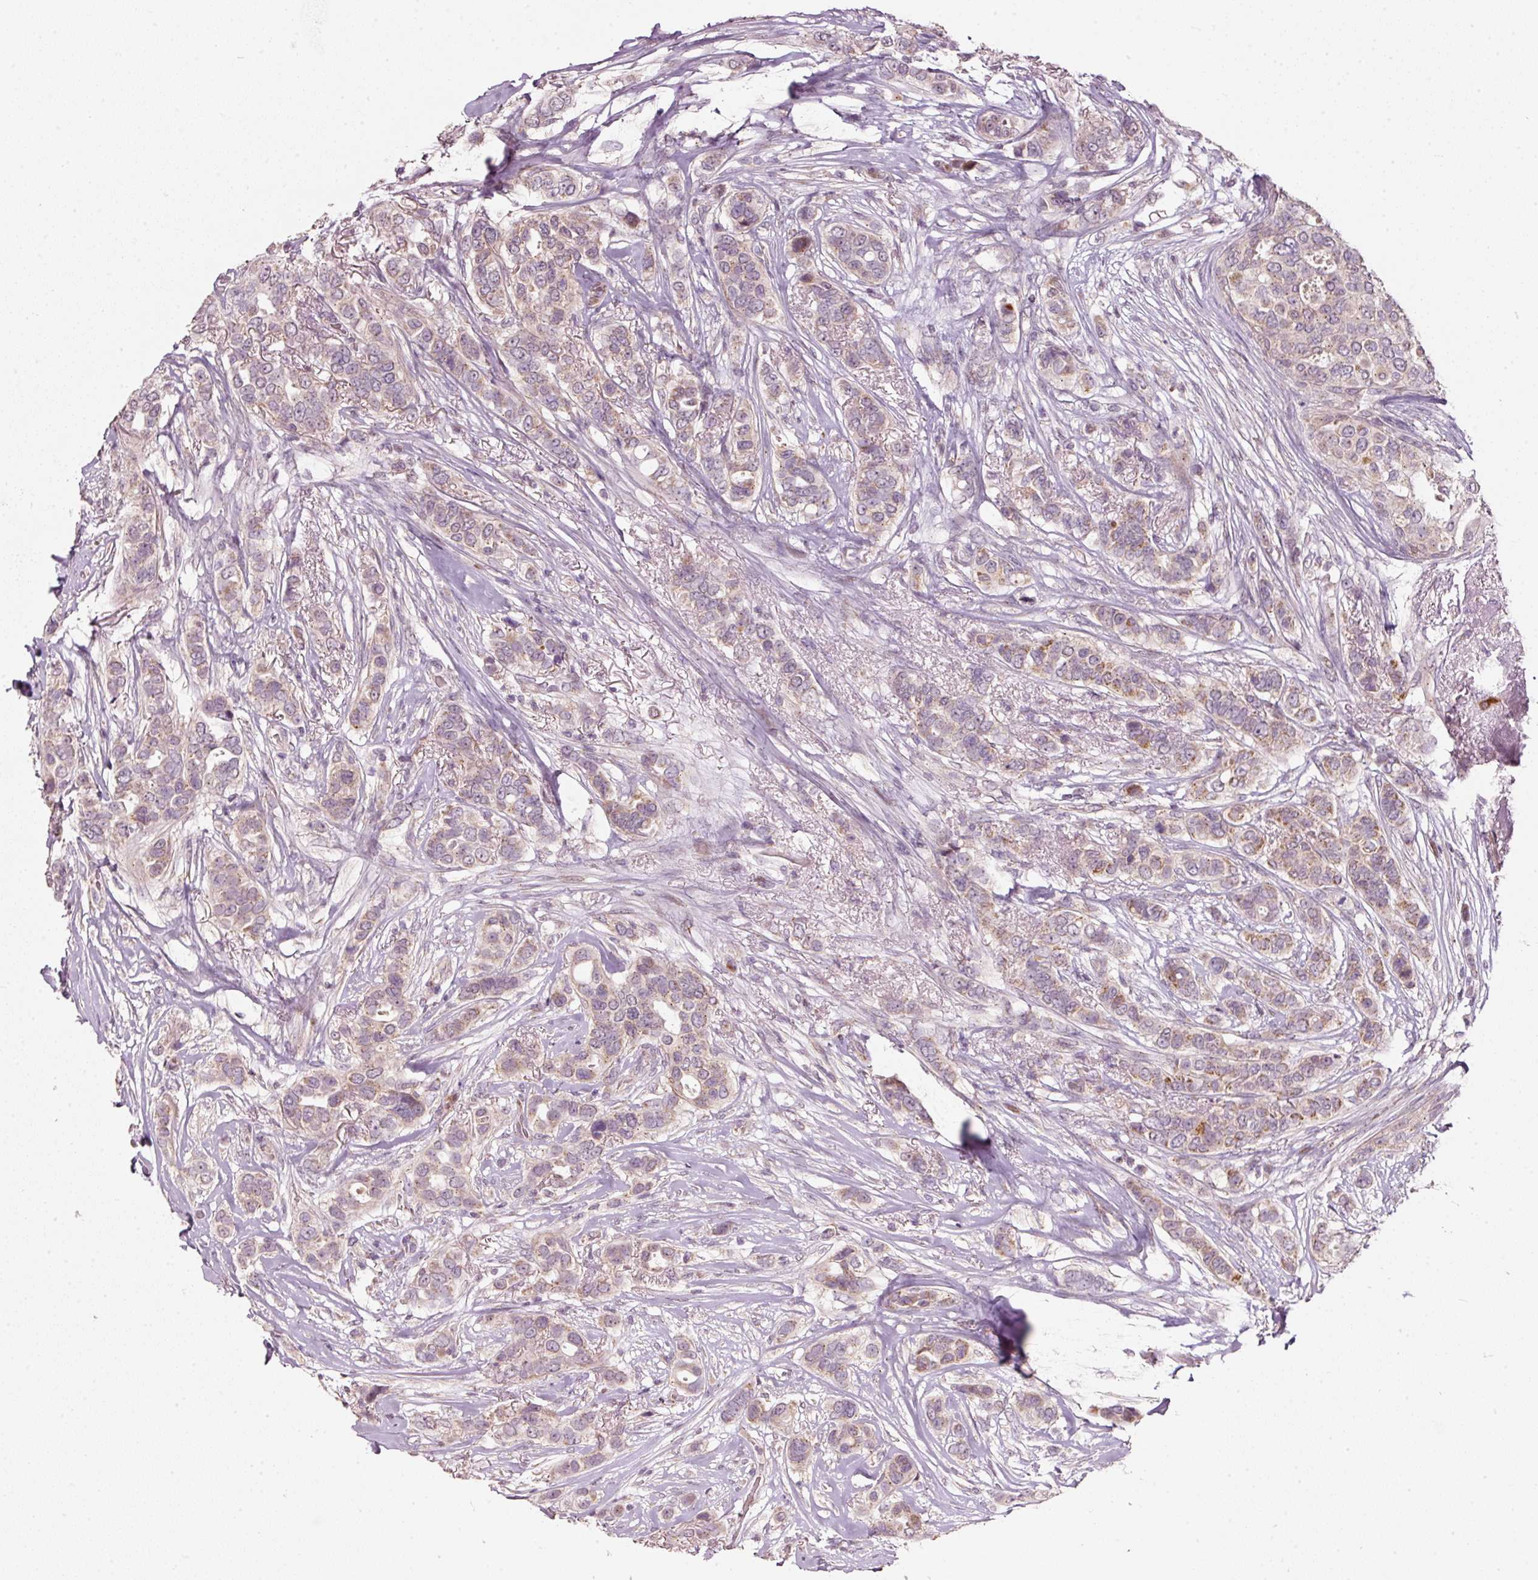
{"staining": {"intensity": "moderate", "quantity": "<25%", "location": "cytoplasmic/membranous"}, "tissue": "breast cancer", "cell_type": "Tumor cells", "image_type": "cancer", "snomed": [{"axis": "morphology", "description": "Lobular carcinoma"}, {"axis": "topography", "description": "Breast"}], "caption": "Human breast cancer (lobular carcinoma) stained with a brown dye shows moderate cytoplasmic/membranous positive expression in about <25% of tumor cells.", "gene": "TOB2", "patient": {"sex": "female", "age": 51}}